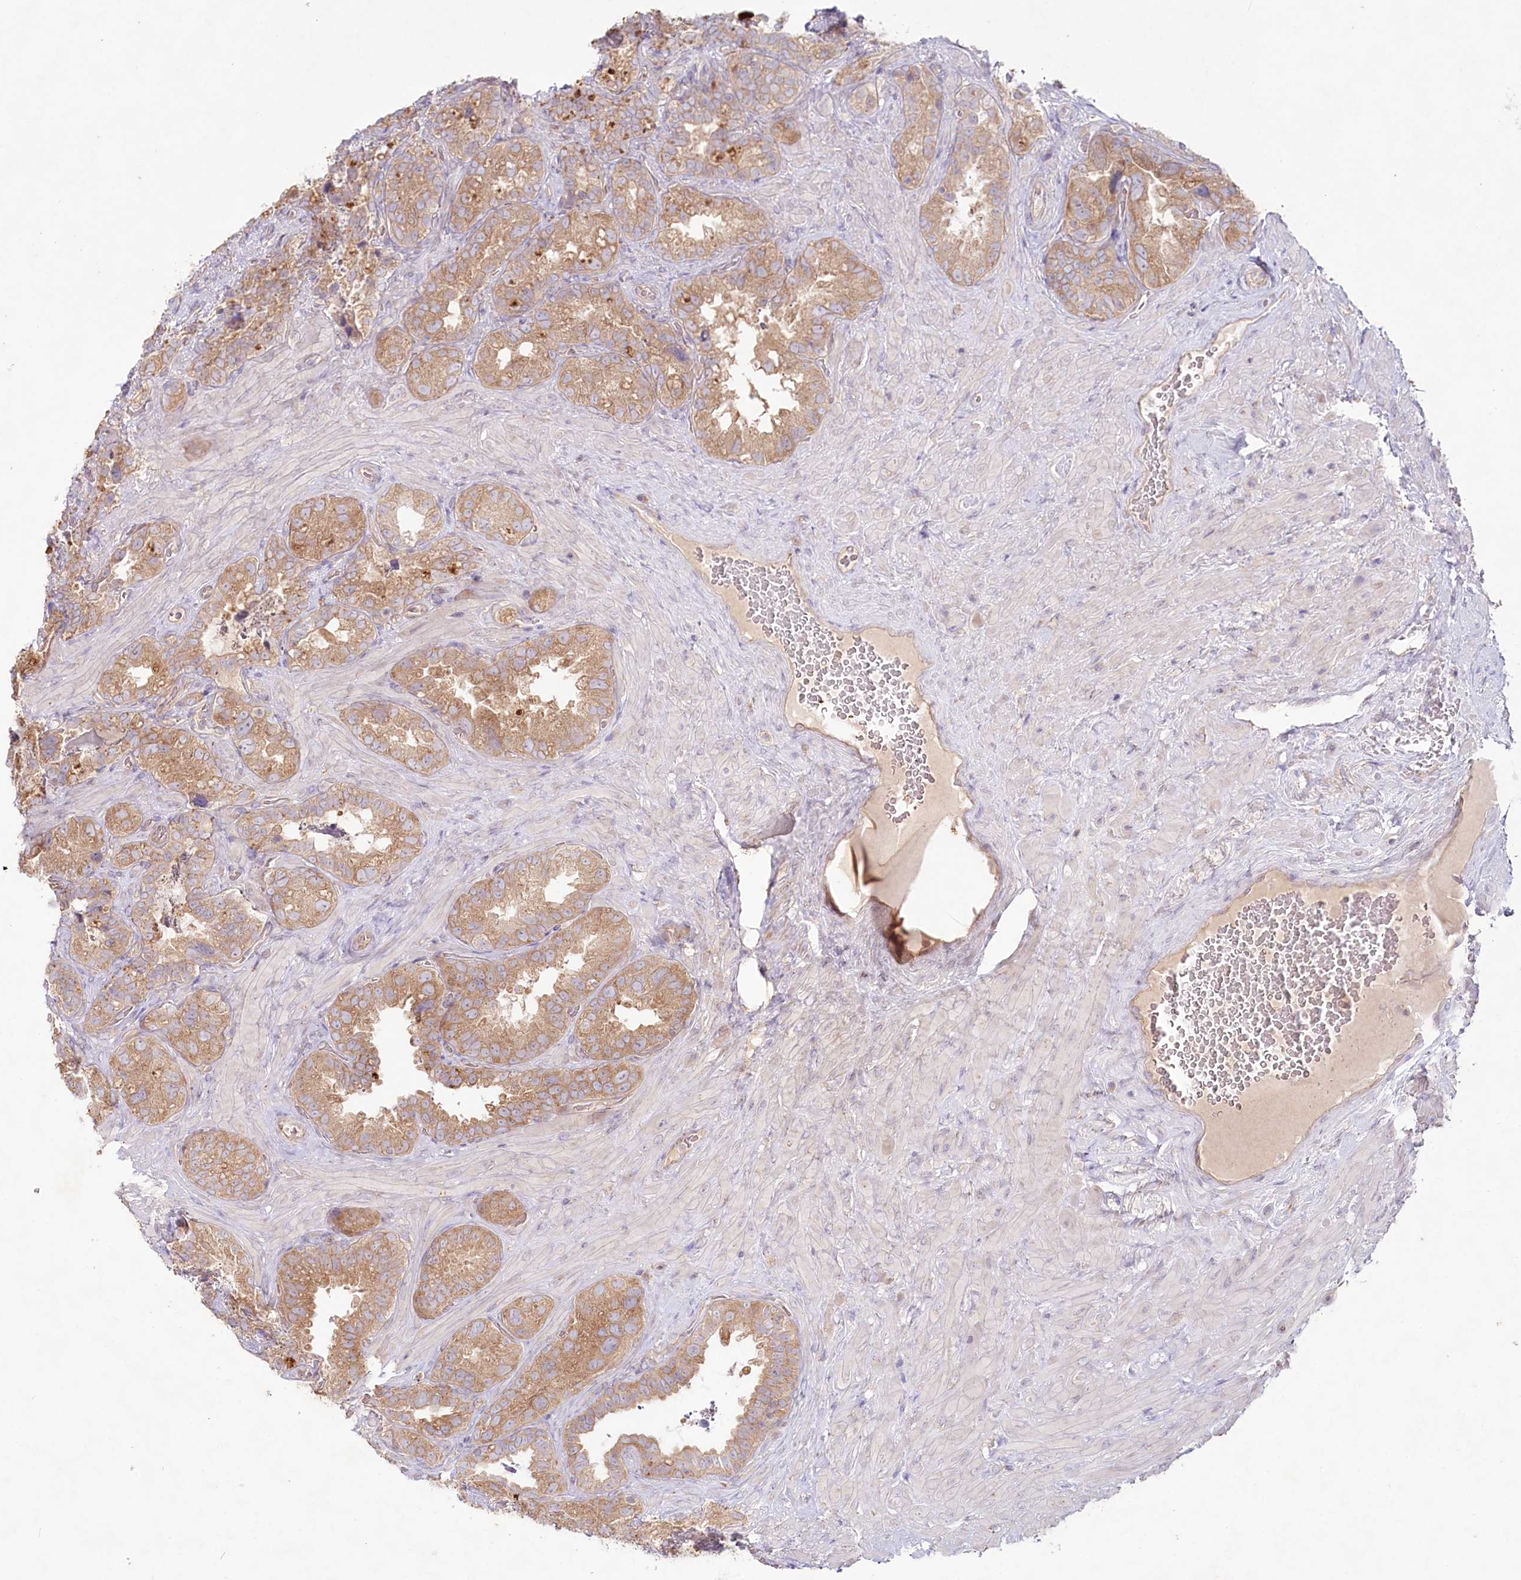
{"staining": {"intensity": "moderate", "quantity": ">75%", "location": "cytoplasmic/membranous"}, "tissue": "seminal vesicle", "cell_type": "Glandular cells", "image_type": "normal", "snomed": [{"axis": "morphology", "description": "Normal tissue, NOS"}, {"axis": "topography", "description": "Seminal veicle"}, {"axis": "topography", "description": "Peripheral nerve tissue"}], "caption": "Protein expression analysis of unremarkable human seminal vesicle reveals moderate cytoplasmic/membranous expression in about >75% of glandular cells.", "gene": "TNIP1", "patient": {"sex": "male", "age": 67}}